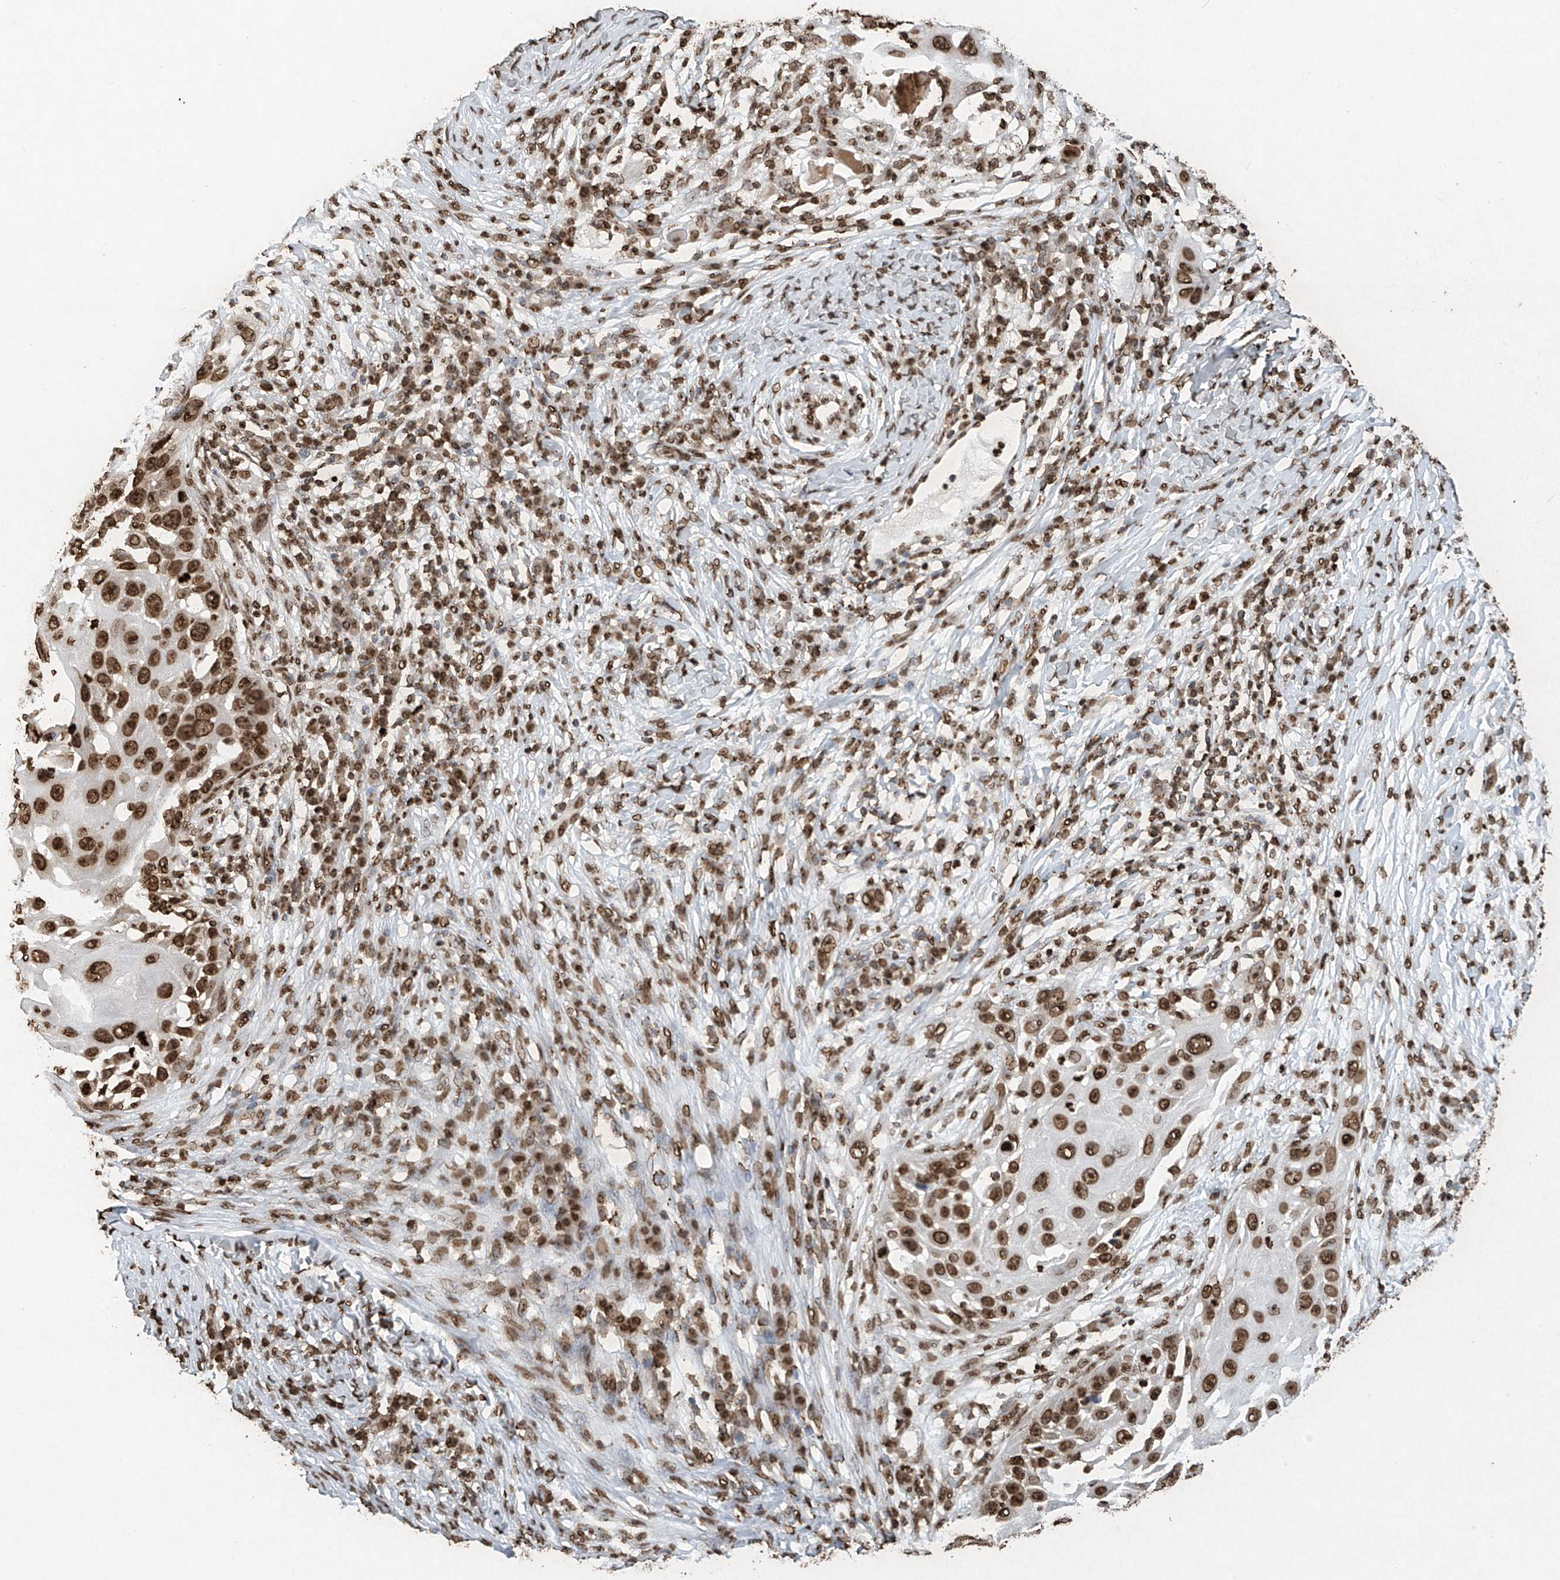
{"staining": {"intensity": "strong", "quantity": ">75%", "location": "nuclear"}, "tissue": "skin cancer", "cell_type": "Tumor cells", "image_type": "cancer", "snomed": [{"axis": "morphology", "description": "Squamous cell carcinoma, NOS"}, {"axis": "topography", "description": "Skin"}], "caption": "This is a histology image of immunohistochemistry staining of skin cancer (squamous cell carcinoma), which shows strong positivity in the nuclear of tumor cells.", "gene": "H3-3A", "patient": {"sex": "female", "age": 44}}